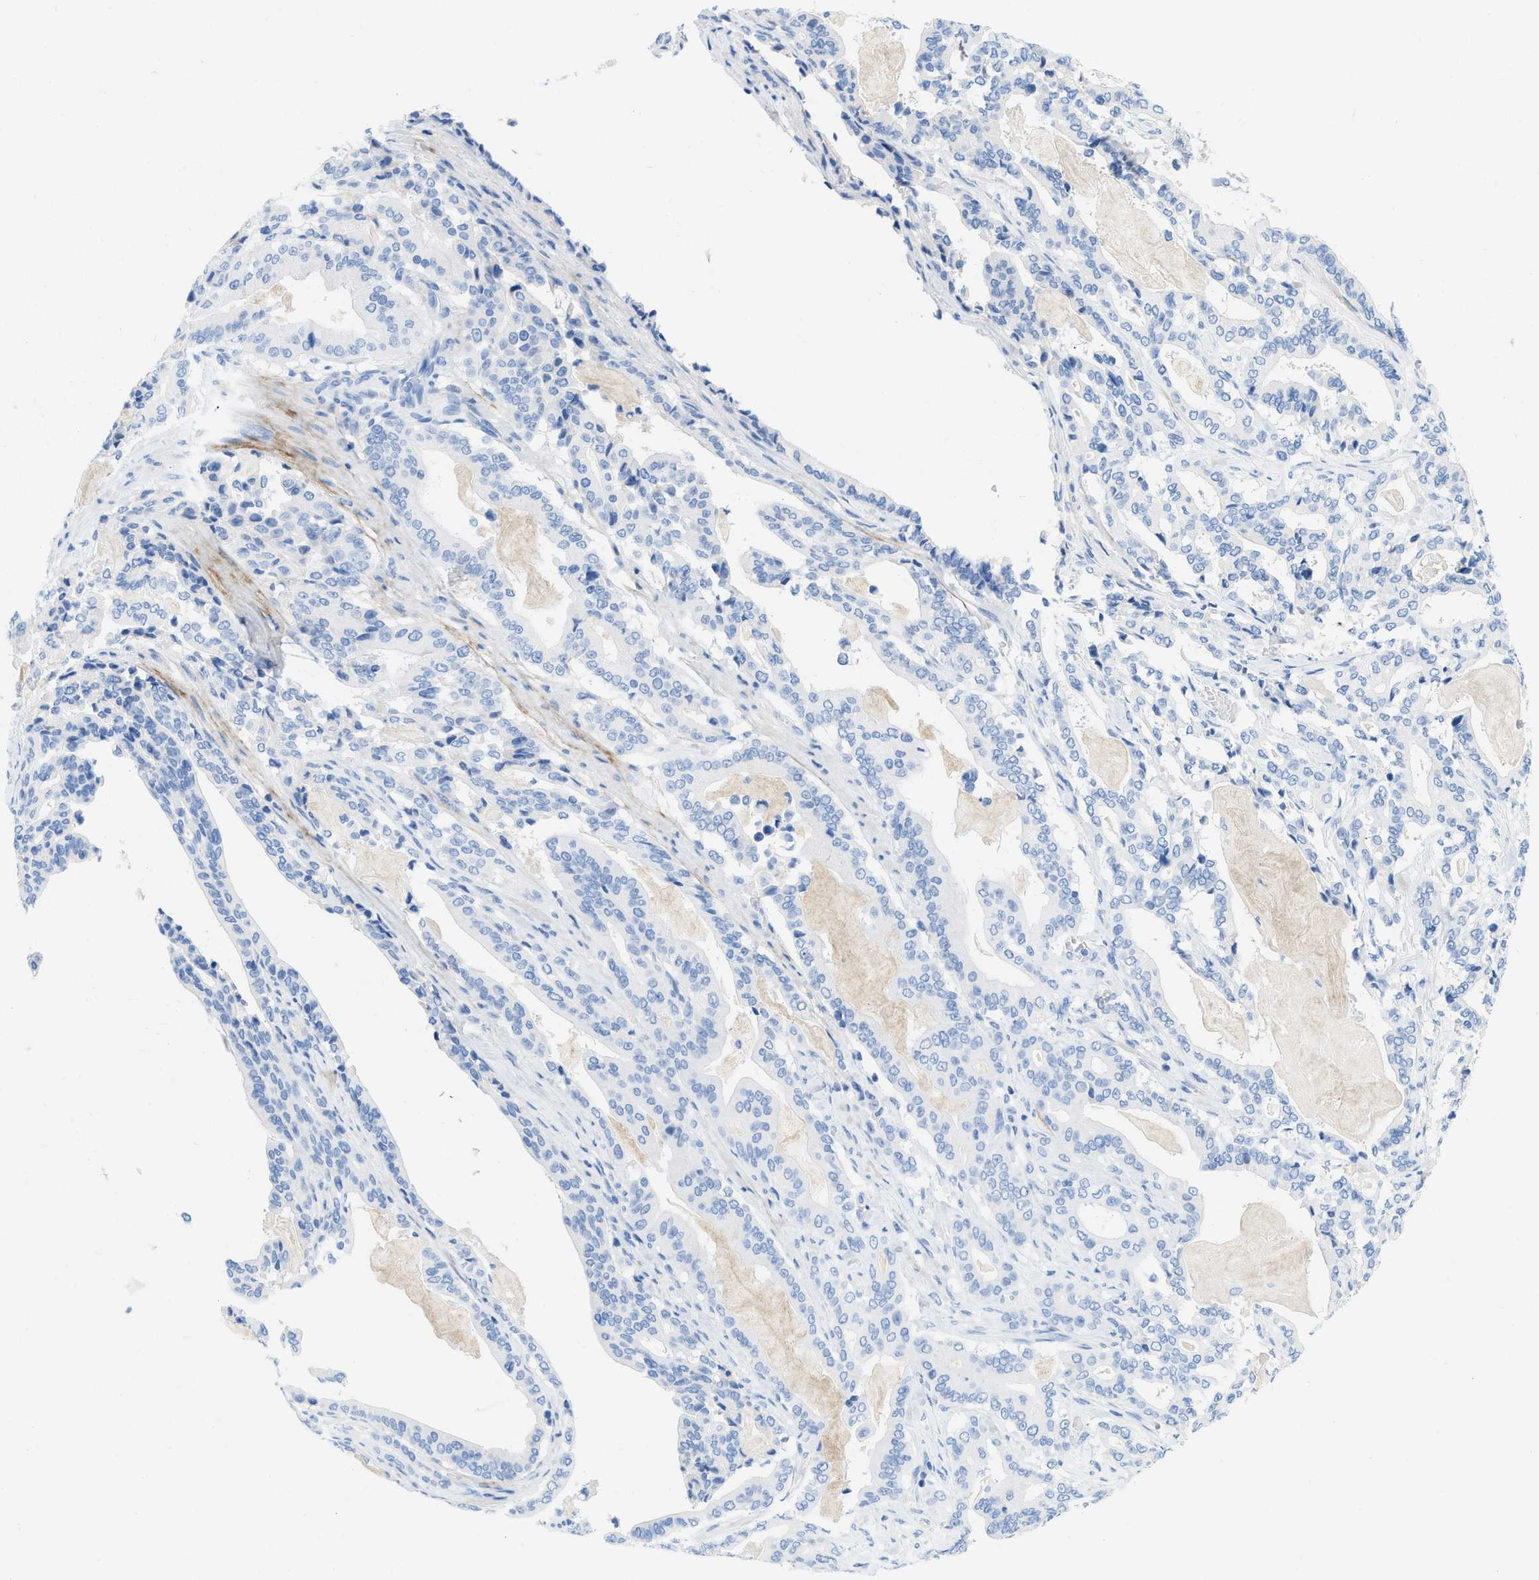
{"staining": {"intensity": "negative", "quantity": "none", "location": "none"}, "tissue": "pancreatic cancer", "cell_type": "Tumor cells", "image_type": "cancer", "snomed": [{"axis": "morphology", "description": "Adenocarcinoma, NOS"}, {"axis": "topography", "description": "Pancreas"}], "caption": "Immunohistochemistry (IHC) photomicrograph of neoplastic tissue: pancreatic cancer (adenocarcinoma) stained with DAB reveals no significant protein staining in tumor cells.", "gene": "COL3A1", "patient": {"sex": "male", "age": 63}}